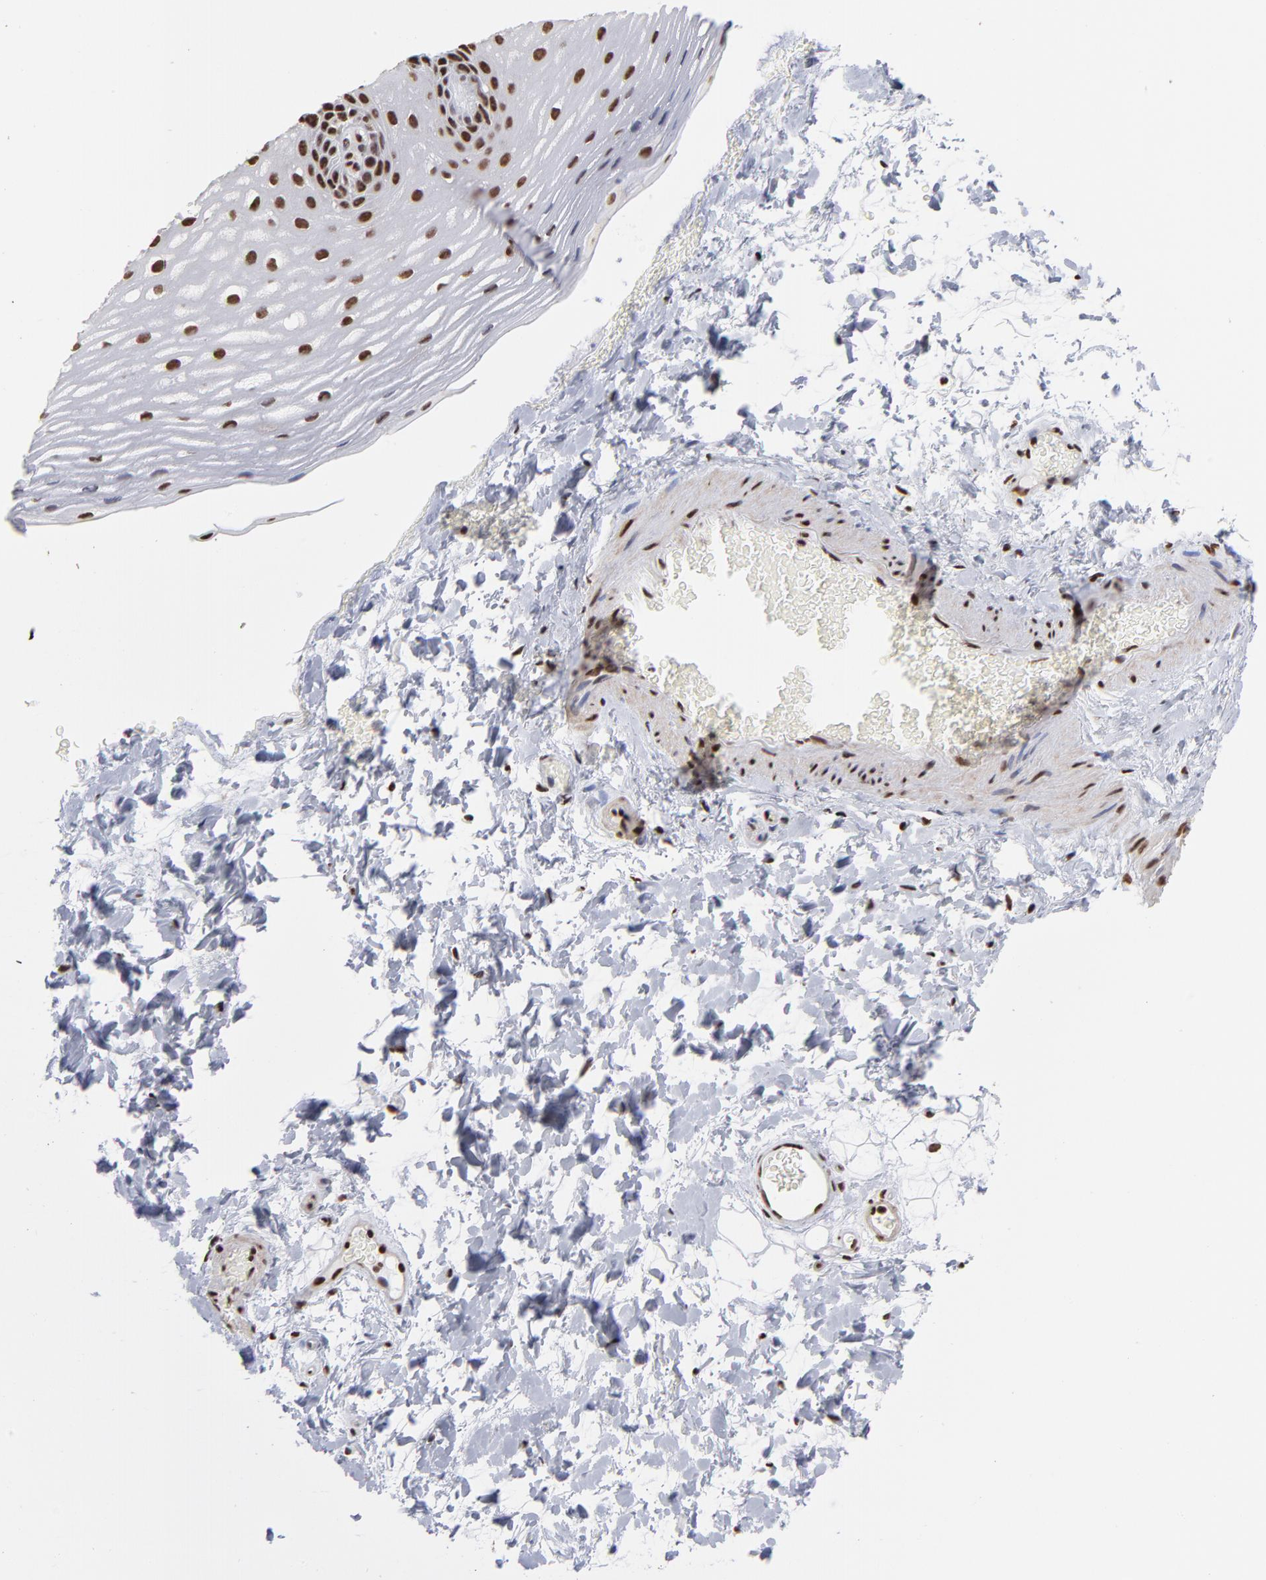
{"staining": {"intensity": "strong", "quantity": ">75%", "location": "nuclear"}, "tissue": "esophagus", "cell_type": "Squamous epithelial cells", "image_type": "normal", "snomed": [{"axis": "morphology", "description": "Normal tissue, NOS"}, {"axis": "topography", "description": "Esophagus"}], "caption": "There is high levels of strong nuclear positivity in squamous epithelial cells of normal esophagus, as demonstrated by immunohistochemical staining (brown color).", "gene": "ZNF3", "patient": {"sex": "female", "age": 70}}